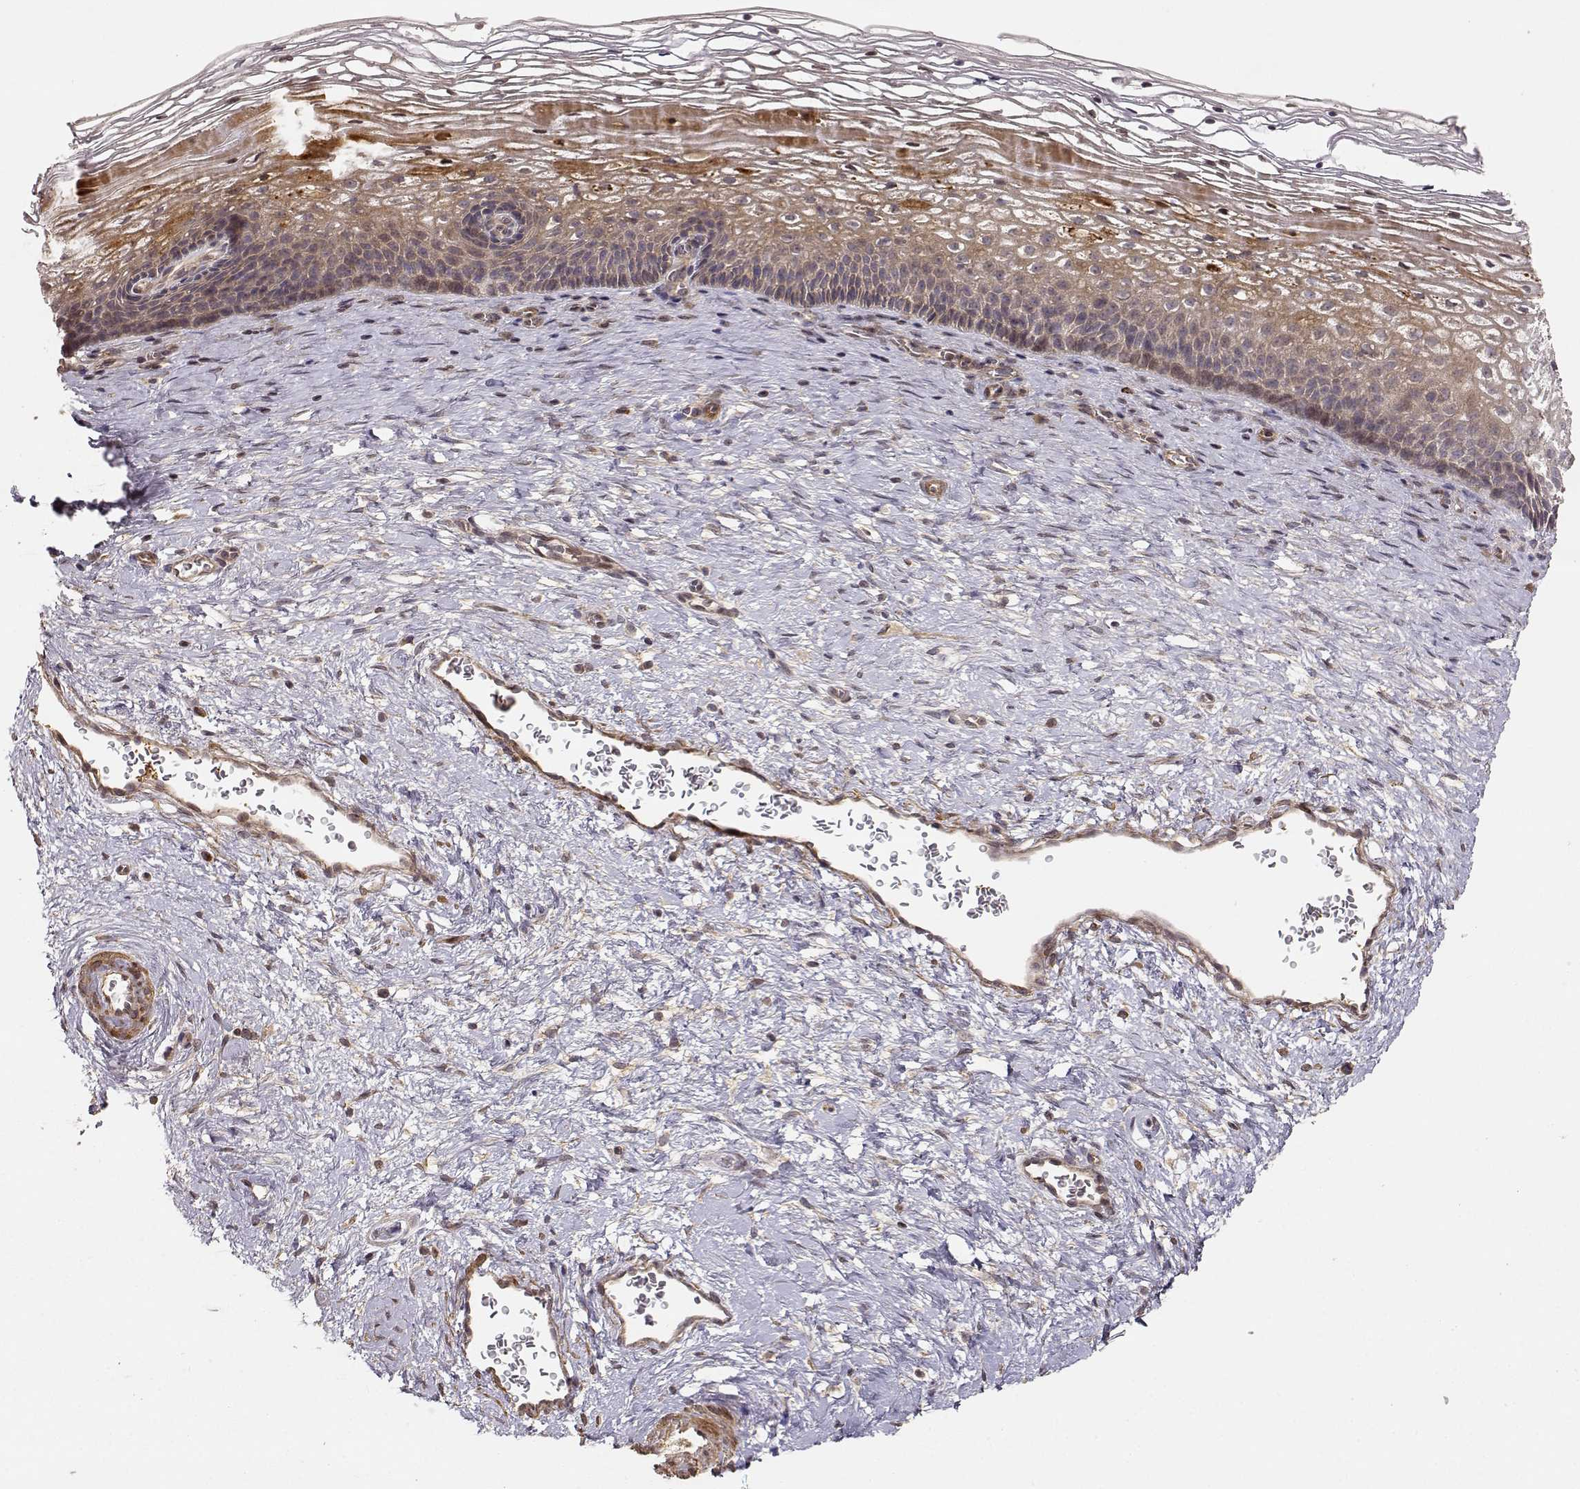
{"staining": {"intensity": "weak", "quantity": "<25%", "location": "cytoplasmic/membranous"}, "tissue": "cervix", "cell_type": "Glandular cells", "image_type": "normal", "snomed": [{"axis": "morphology", "description": "Normal tissue, NOS"}, {"axis": "topography", "description": "Cervix"}], "caption": "Immunohistochemistry (IHC) histopathology image of normal human cervix stained for a protein (brown), which exhibits no expression in glandular cells.", "gene": "PICK1", "patient": {"sex": "female", "age": 34}}